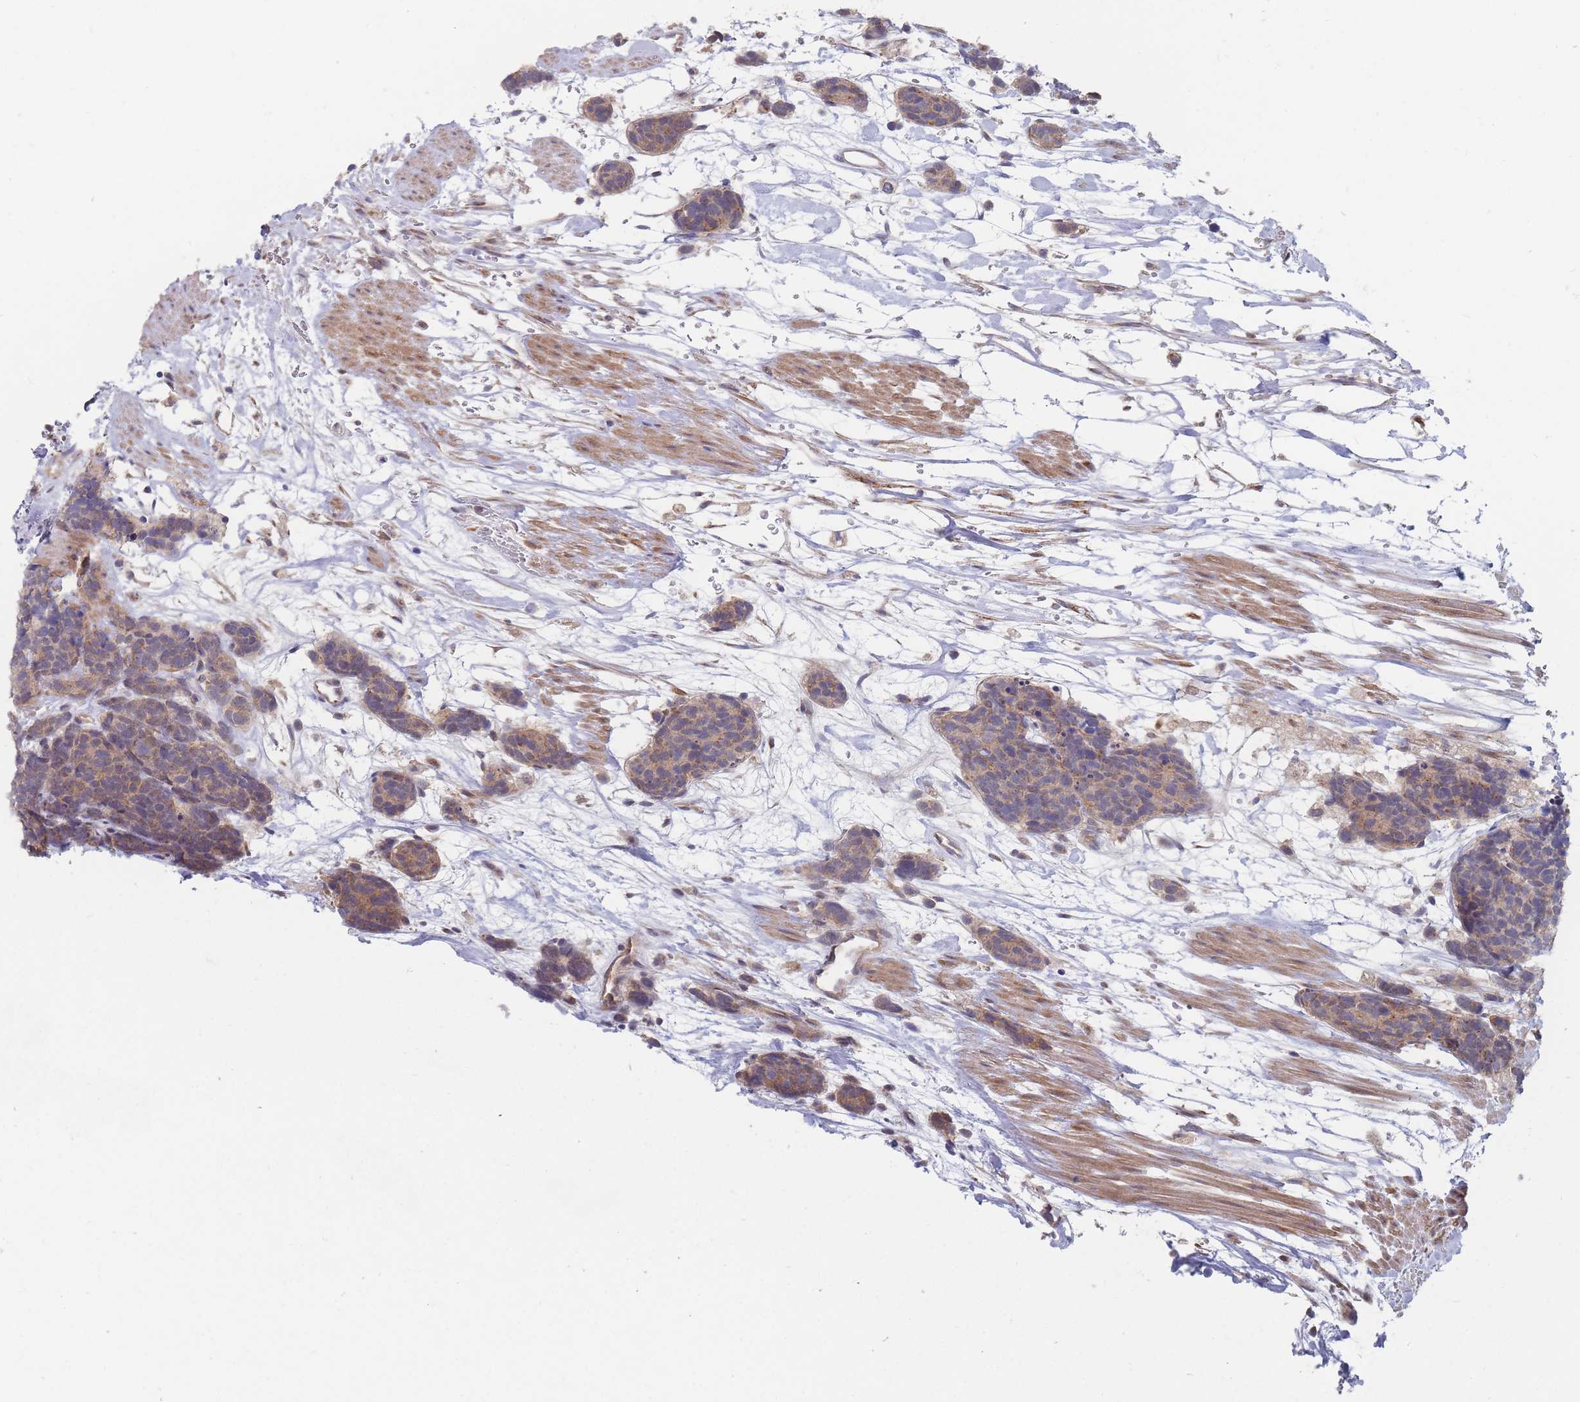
{"staining": {"intensity": "weak", "quantity": ">75%", "location": "cytoplasmic/membranous"}, "tissue": "carcinoid", "cell_type": "Tumor cells", "image_type": "cancer", "snomed": [{"axis": "morphology", "description": "Carcinoma, NOS"}, {"axis": "morphology", "description": "Carcinoid, malignant, NOS"}, {"axis": "topography", "description": "Prostate"}], "caption": "Immunohistochemical staining of carcinoma exhibits low levels of weak cytoplasmic/membranous staining in approximately >75% of tumor cells.", "gene": "SLC35F5", "patient": {"sex": "male", "age": 57}}